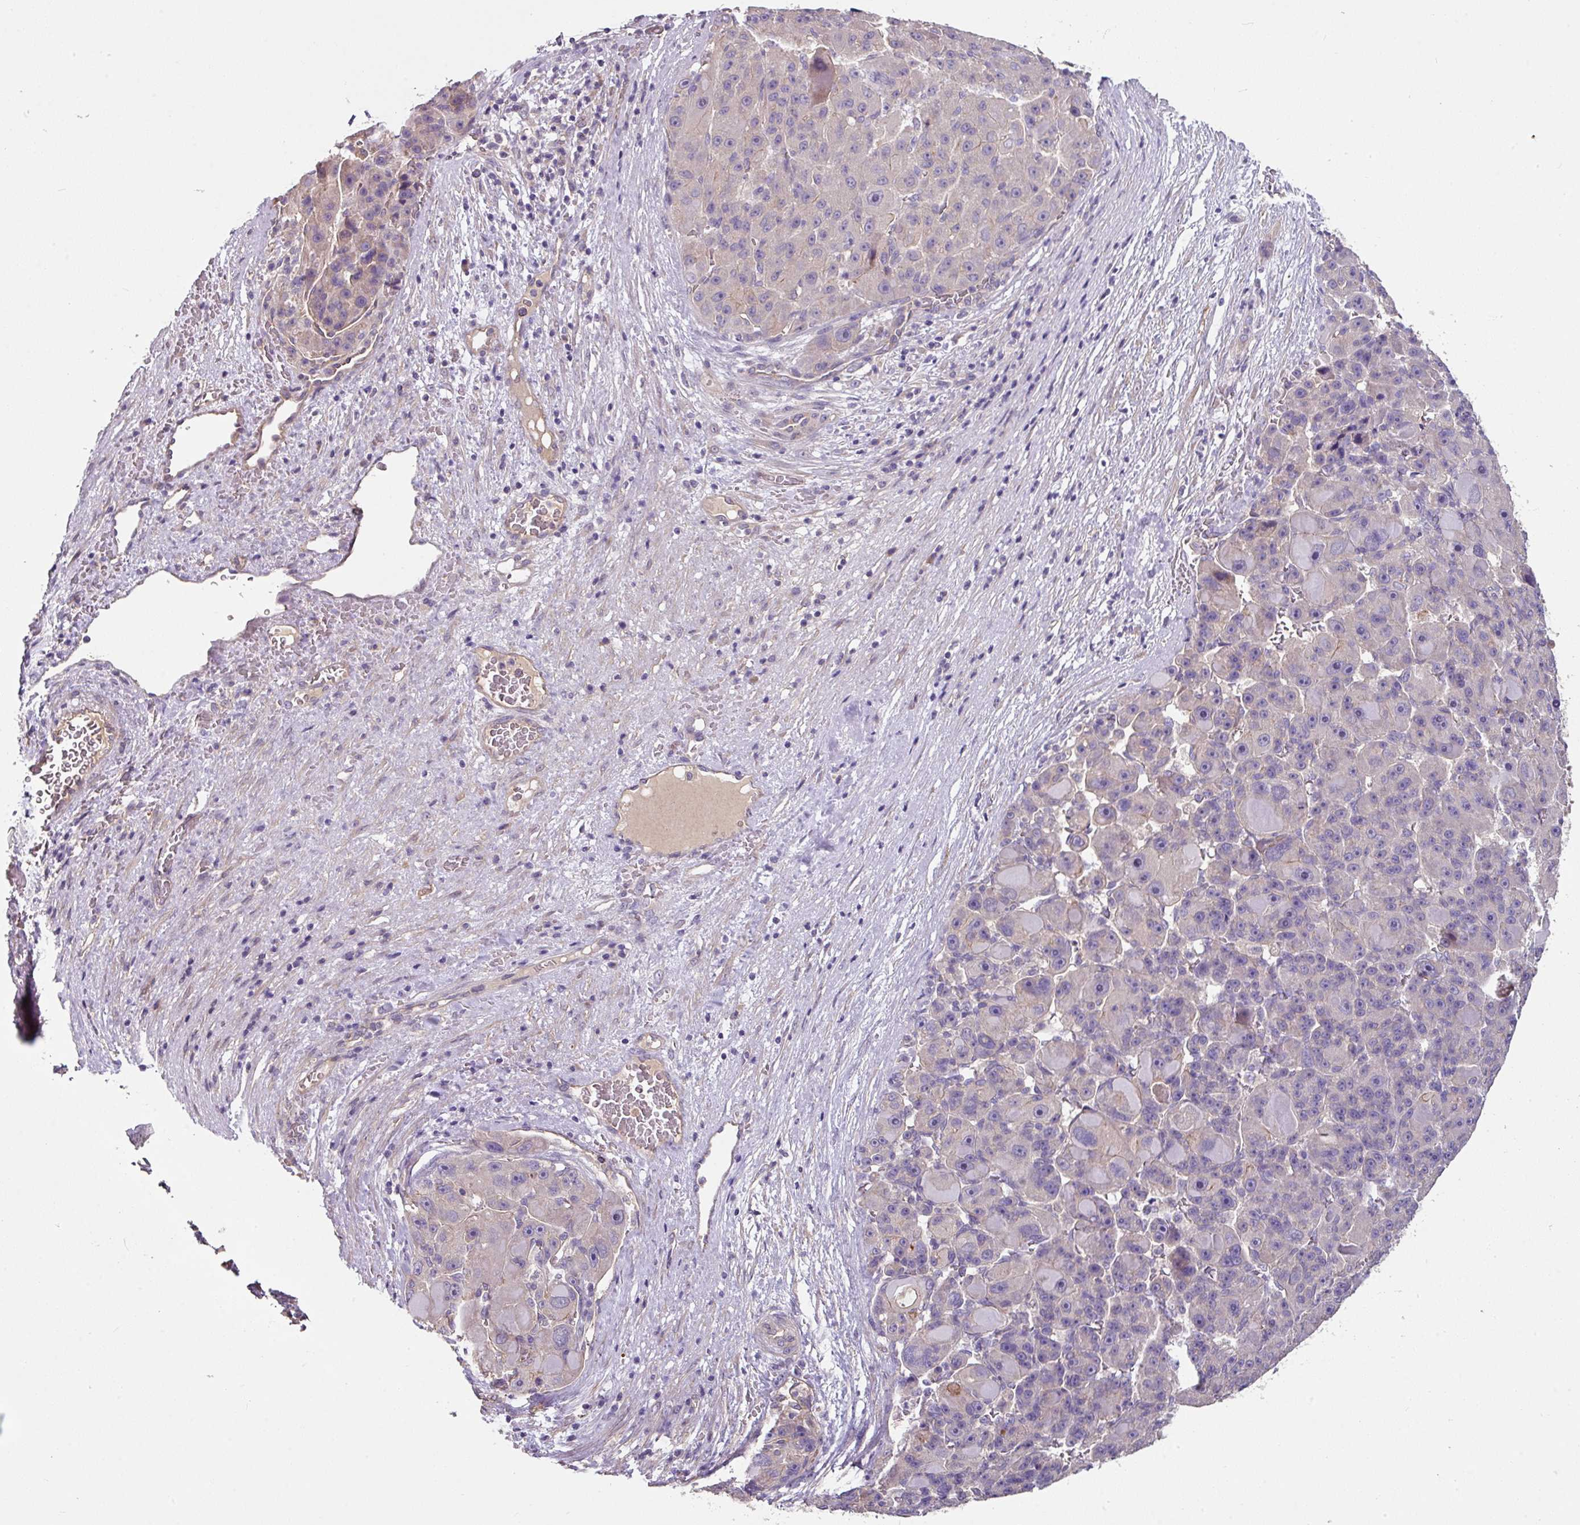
{"staining": {"intensity": "negative", "quantity": "none", "location": "none"}, "tissue": "liver cancer", "cell_type": "Tumor cells", "image_type": "cancer", "snomed": [{"axis": "morphology", "description": "Carcinoma, Hepatocellular, NOS"}, {"axis": "topography", "description": "Liver"}], "caption": "This is a image of IHC staining of hepatocellular carcinoma (liver), which shows no expression in tumor cells.", "gene": "C4orf48", "patient": {"sex": "male", "age": 76}}